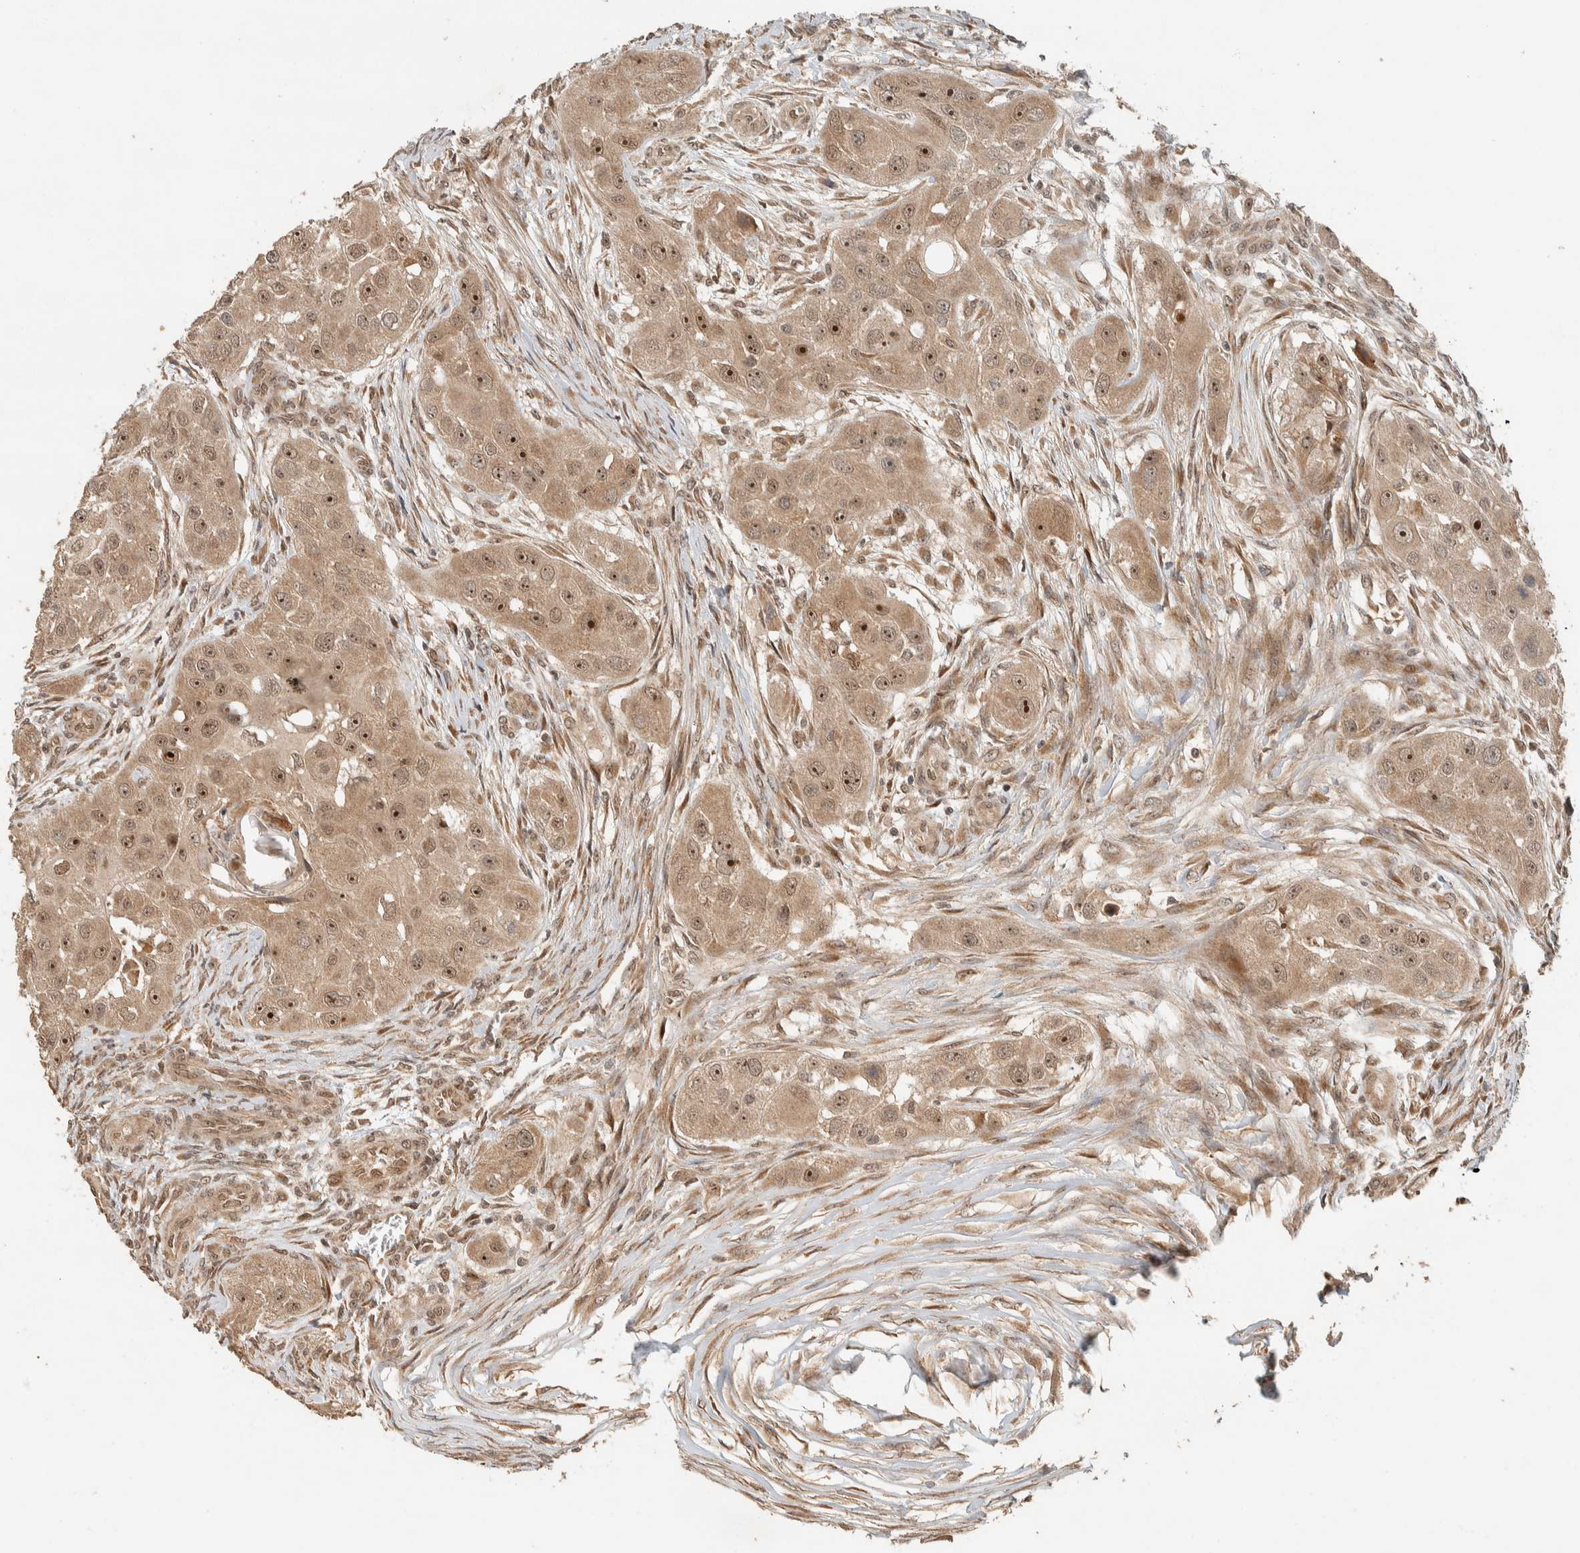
{"staining": {"intensity": "moderate", "quantity": ">75%", "location": "cytoplasmic/membranous,nuclear"}, "tissue": "head and neck cancer", "cell_type": "Tumor cells", "image_type": "cancer", "snomed": [{"axis": "morphology", "description": "Normal tissue, NOS"}, {"axis": "morphology", "description": "Squamous cell carcinoma, NOS"}, {"axis": "topography", "description": "Skeletal muscle"}, {"axis": "topography", "description": "Head-Neck"}], "caption": "A brown stain shows moderate cytoplasmic/membranous and nuclear positivity of a protein in human head and neck cancer (squamous cell carcinoma) tumor cells. Nuclei are stained in blue.", "gene": "ZBTB2", "patient": {"sex": "male", "age": 51}}